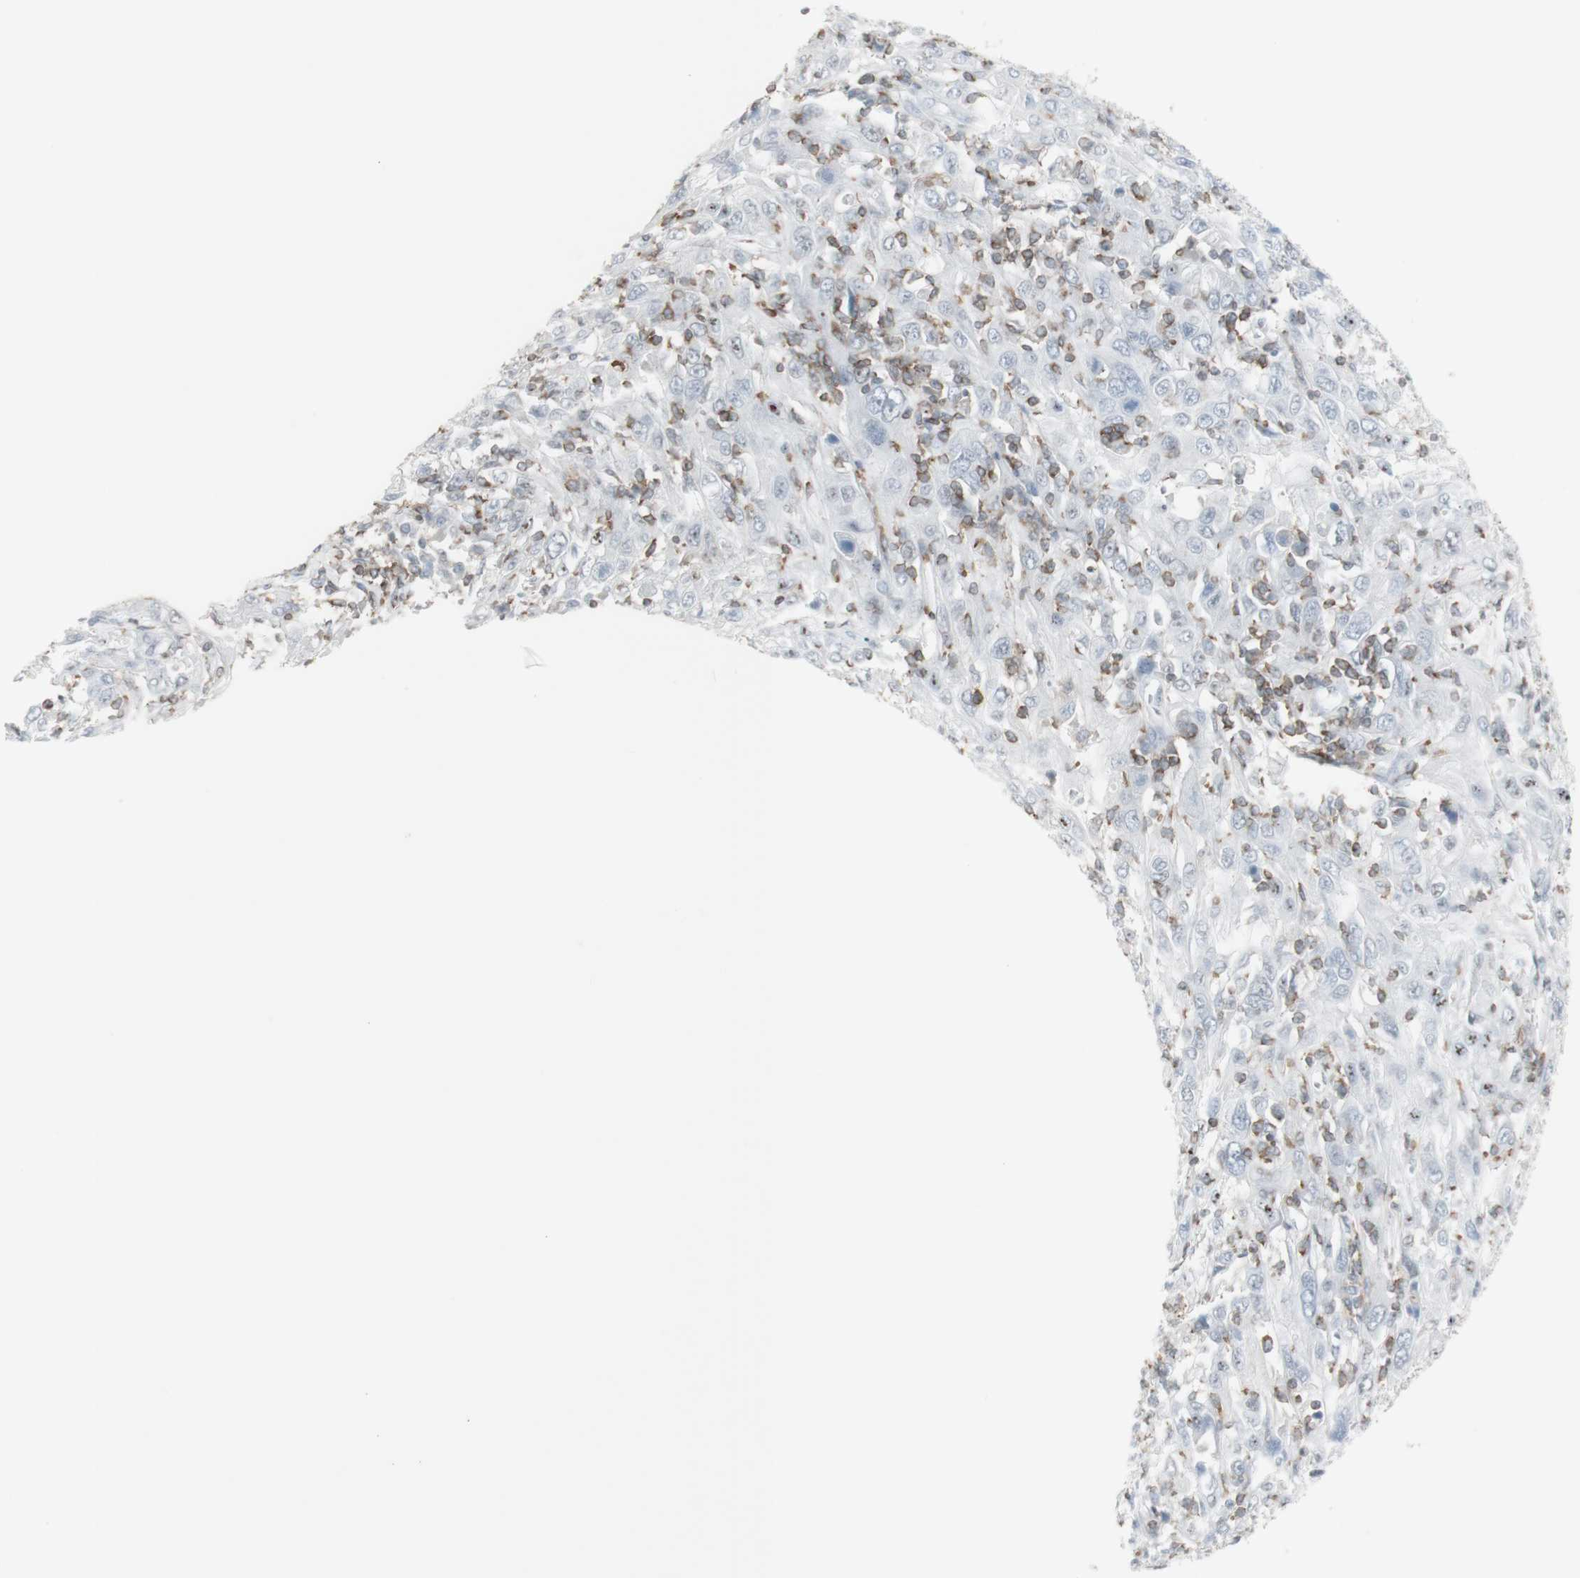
{"staining": {"intensity": "weak", "quantity": "<25%", "location": "cytoplasmic/membranous"}, "tissue": "cervical cancer", "cell_type": "Tumor cells", "image_type": "cancer", "snomed": [{"axis": "morphology", "description": "Squamous cell carcinoma, NOS"}, {"axis": "topography", "description": "Cervix"}], "caption": "IHC histopathology image of neoplastic tissue: human cervical cancer stained with DAB reveals no significant protein positivity in tumor cells.", "gene": "NRG1", "patient": {"sex": "female", "age": 46}}